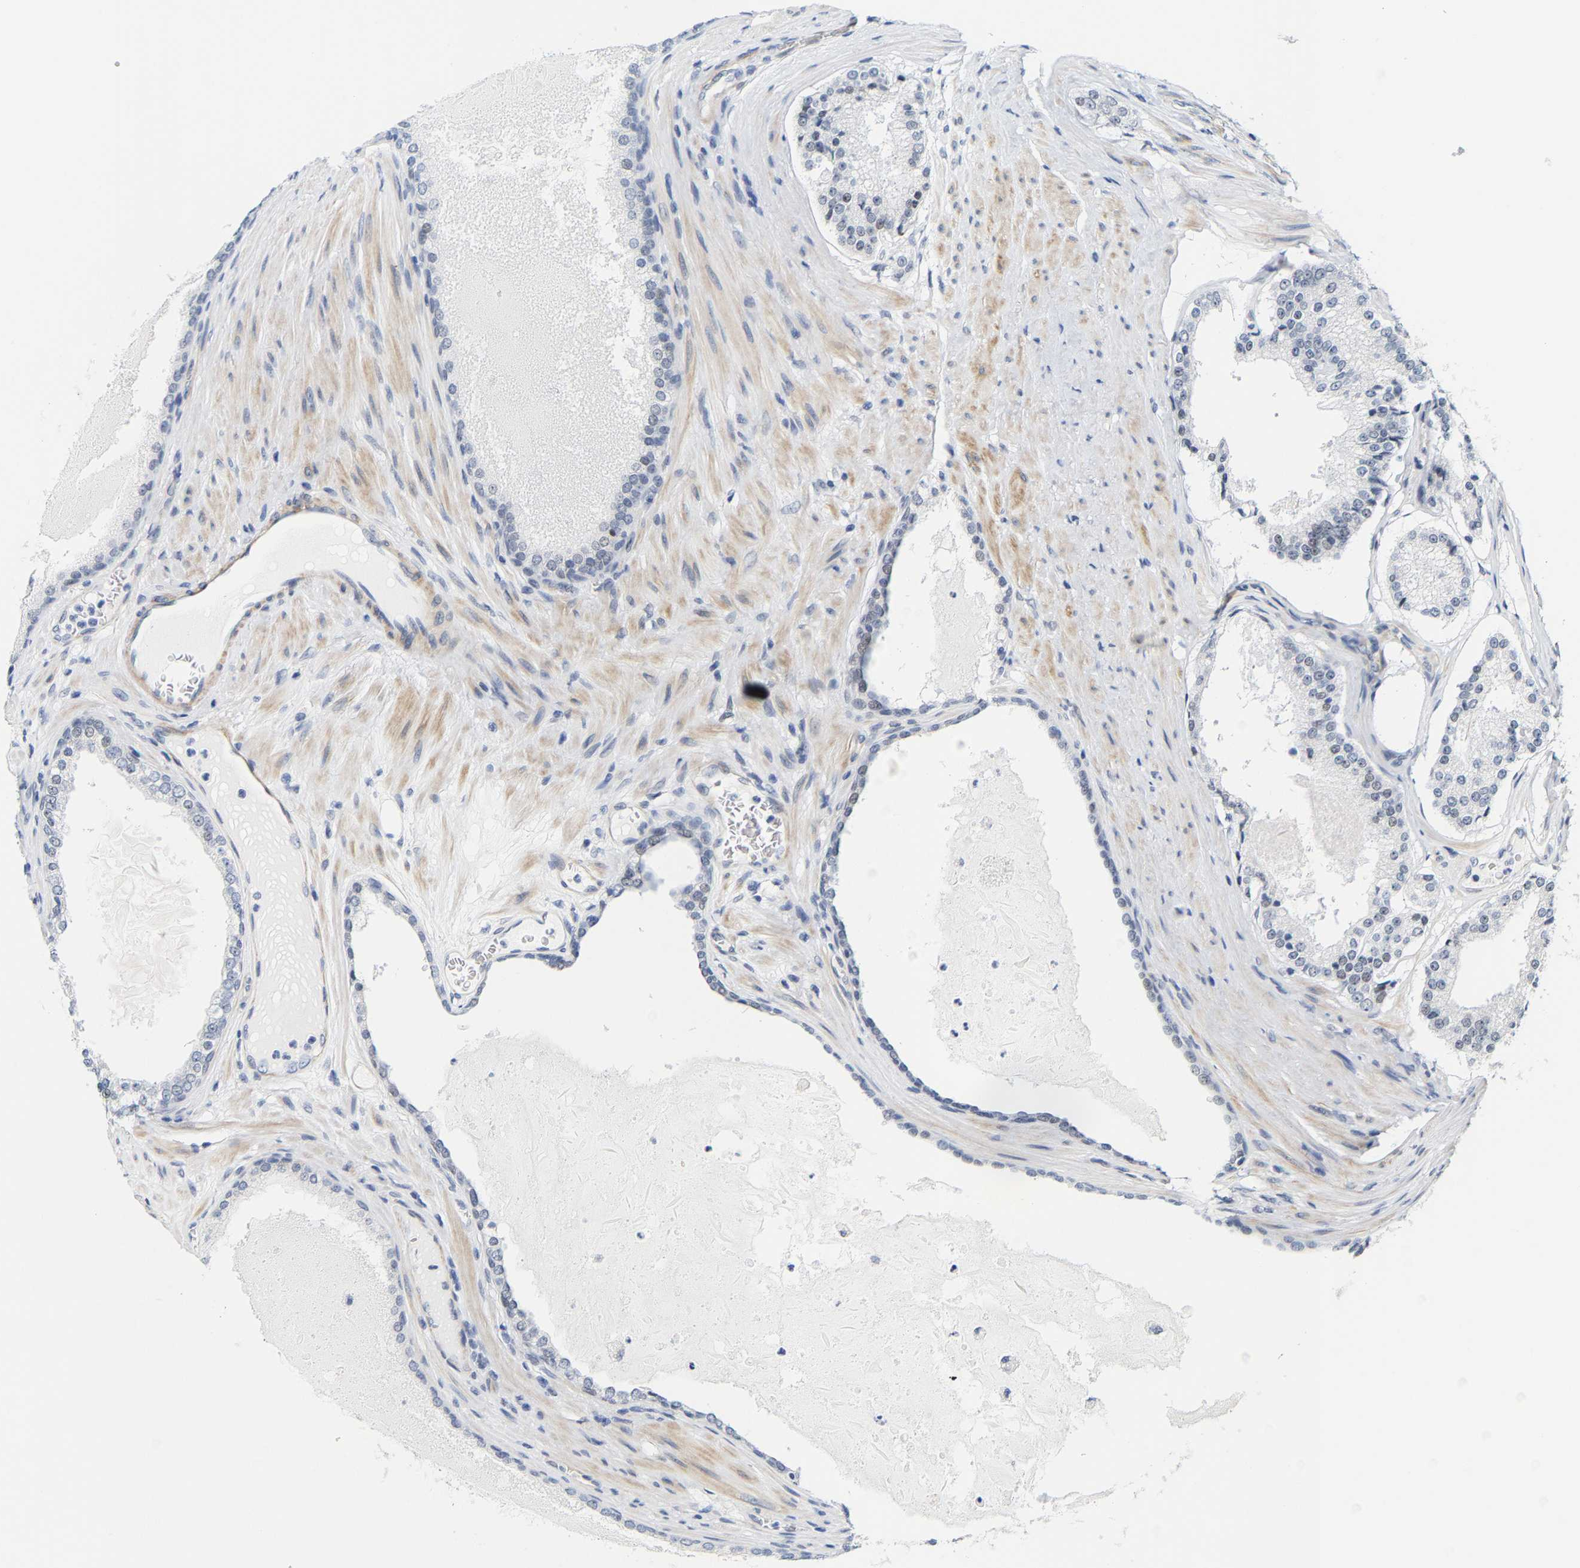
{"staining": {"intensity": "weak", "quantity": "<25%", "location": "nuclear"}, "tissue": "prostate cancer", "cell_type": "Tumor cells", "image_type": "cancer", "snomed": [{"axis": "morphology", "description": "Adenocarcinoma, Low grade"}, {"axis": "topography", "description": "Prostate"}], "caption": "IHC micrograph of prostate cancer stained for a protein (brown), which demonstrates no staining in tumor cells.", "gene": "FAM180A", "patient": {"sex": "male", "age": 70}}